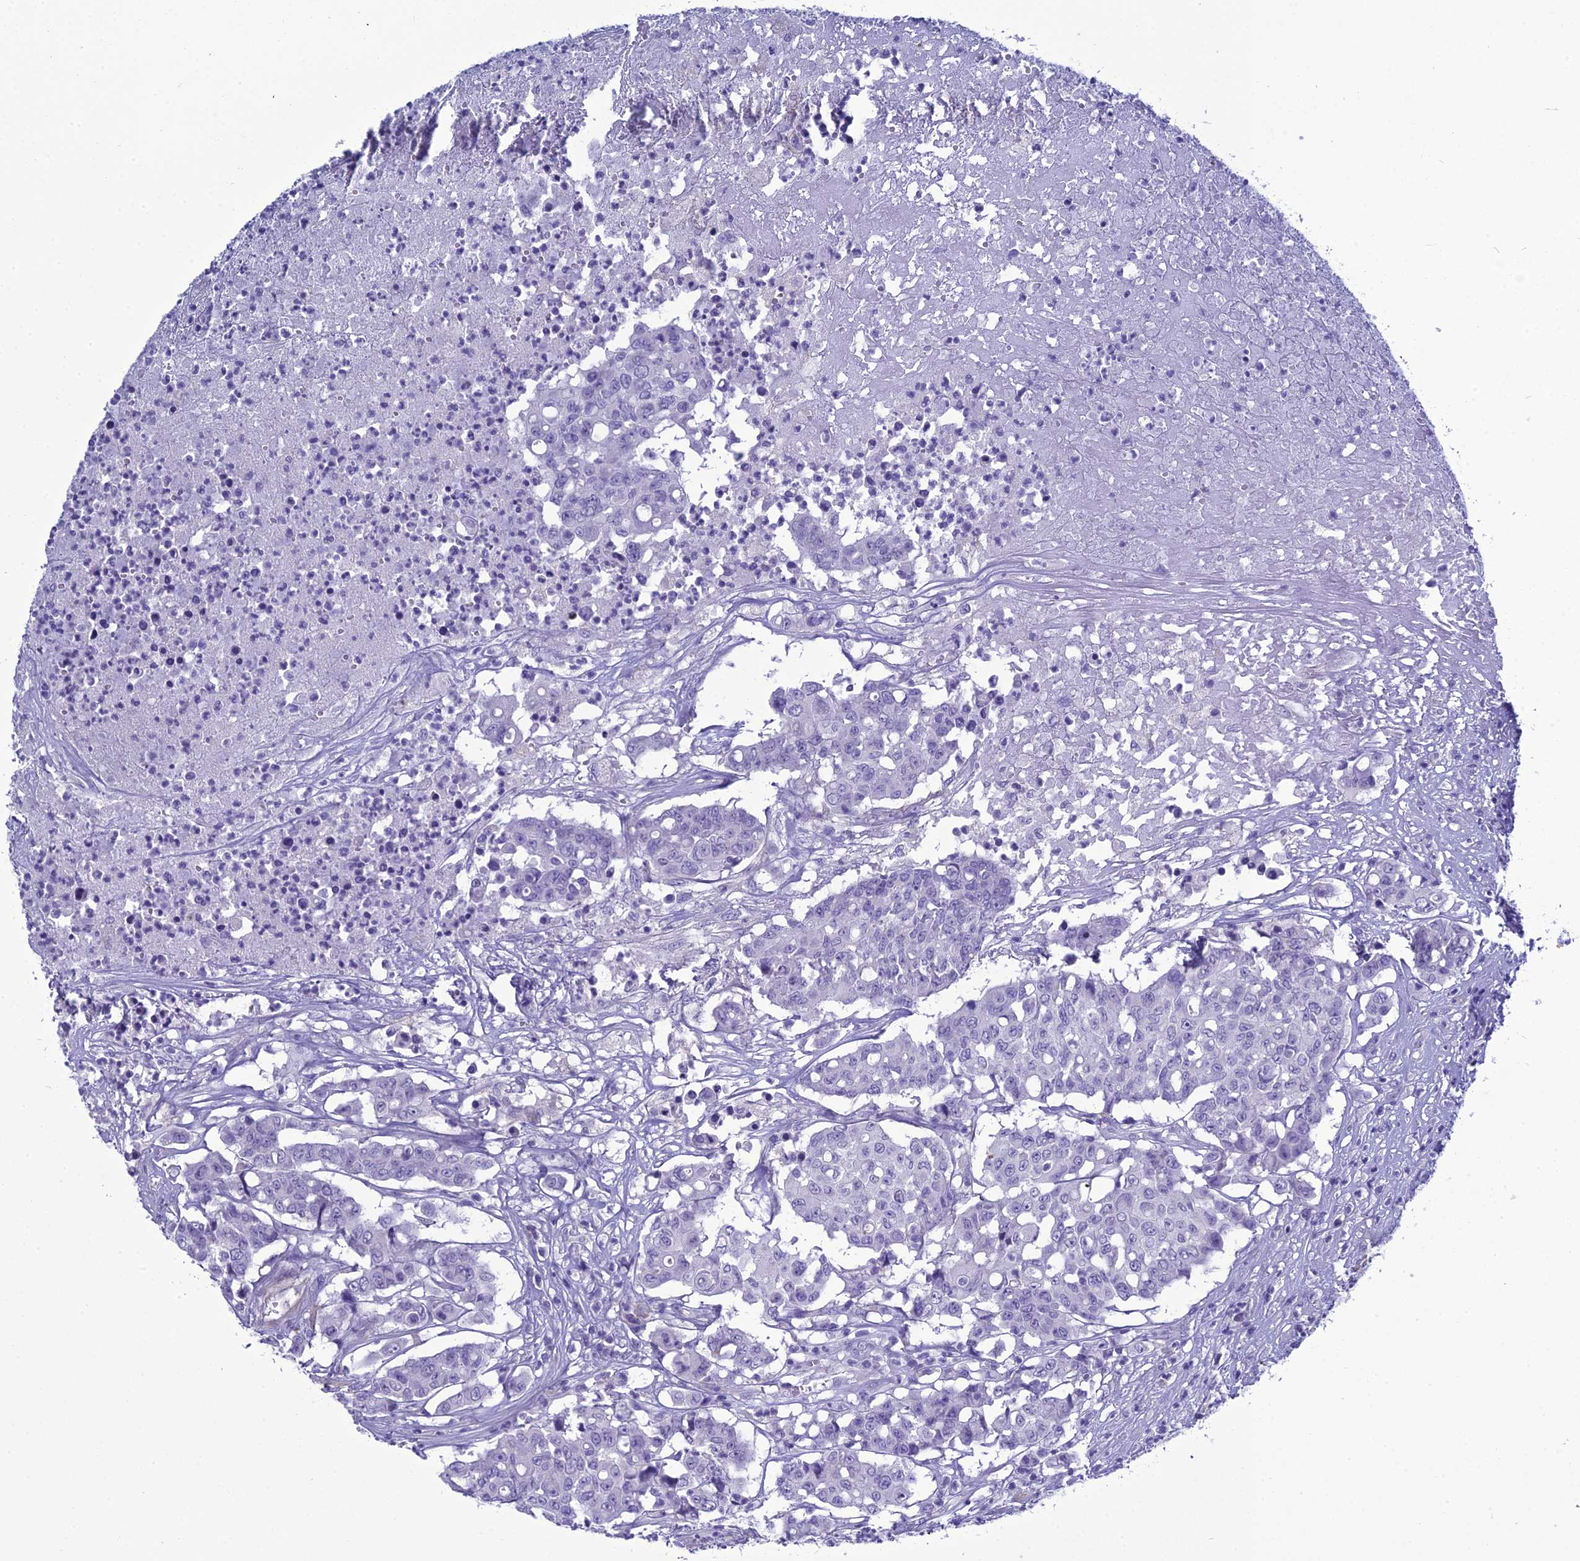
{"staining": {"intensity": "negative", "quantity": "none", "location": "none"}, "tissue": "colorectal cancer", "cell_type": "Tumor cells", "image_type": "cancer", "snomed": [{"axis": "morphology", "description": "Adenocarcinoma, NOS"}, {"axis": "topography", "description": "Colon"}], "caption": "IHC histopathology image of neoplastic tissue: colorectal cancer stained with DAB (3,3'-diaminobenzidine) exhibits no significant protein expression in tumor cells. The staining is performed using DAB brown chromogen with nuclei counter-stained in using hematoxylin.", "gene": "ACE", "patient": {"sex": "male", "age": 51}}